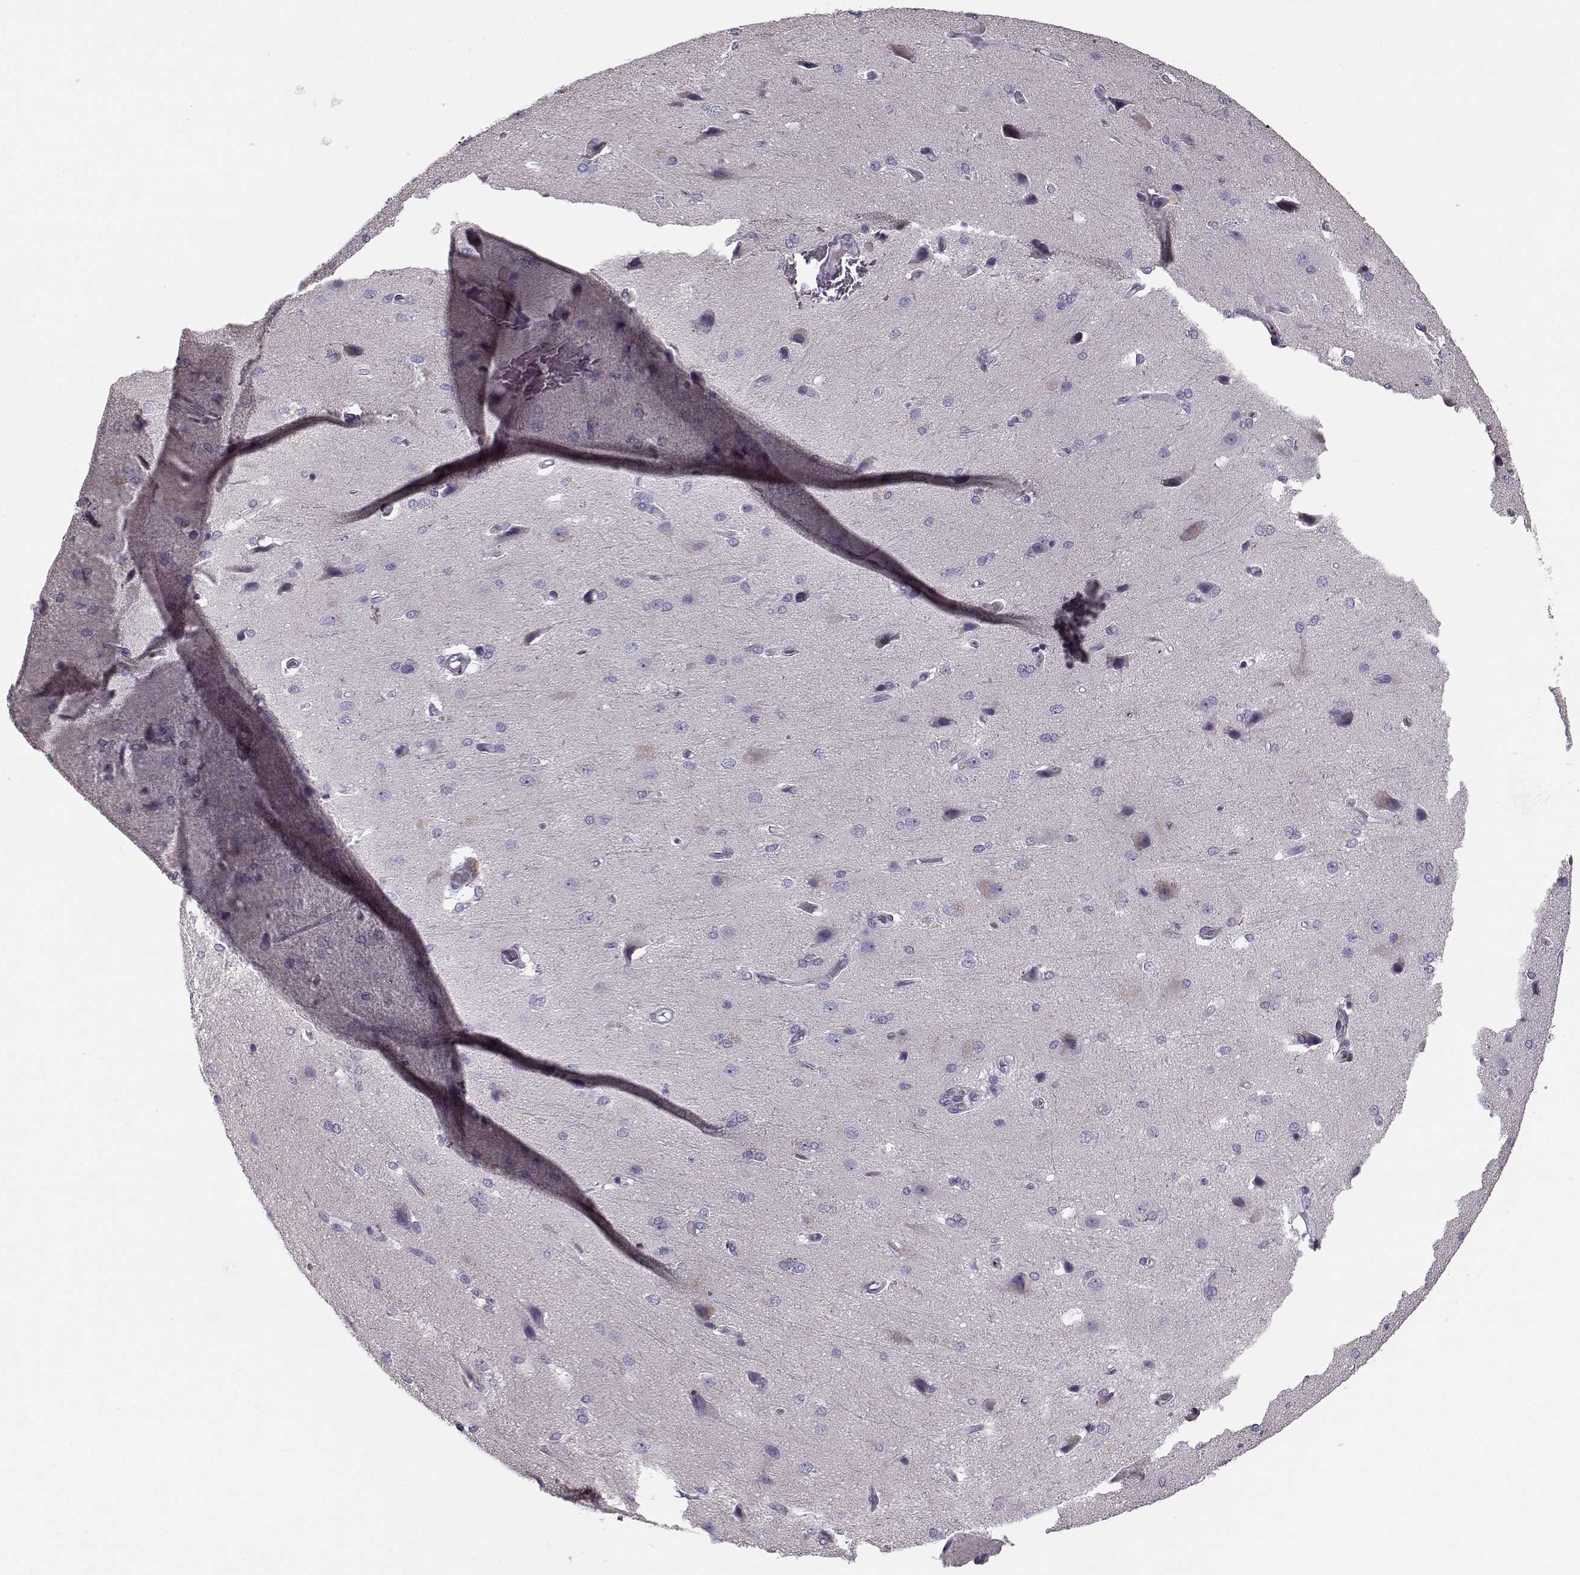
{"staining": {"intensity": "negative", "quantity": "none", "location": "none"}, "tissue": "cerebral cortex", "cell_type": "Endothelial cells", "image_type": "normal", "snomed": [{"axis": "morphology", "description": "Normal tissue, NOS"}, {"axis": "morphology", "description": "Glioma, malignant, High grade"}, {"axis": "topography", "description": "Cerebral cortex"}], "caption": "Immunohistochemistry (IHC) micrograph of benign cerebral cortex: human cerebral cortex stained with DAB (3,3'-diaminobenzidine) demonstrates no significant protein expression in endothelial cells. The staining is performed using DAB (3,3'-diaminobenzidine) brown chromogen with nuclei counter-stained in using hematoxylin.", "gene": "KLF17", "patient": {"sex": "male", "age": 77}}